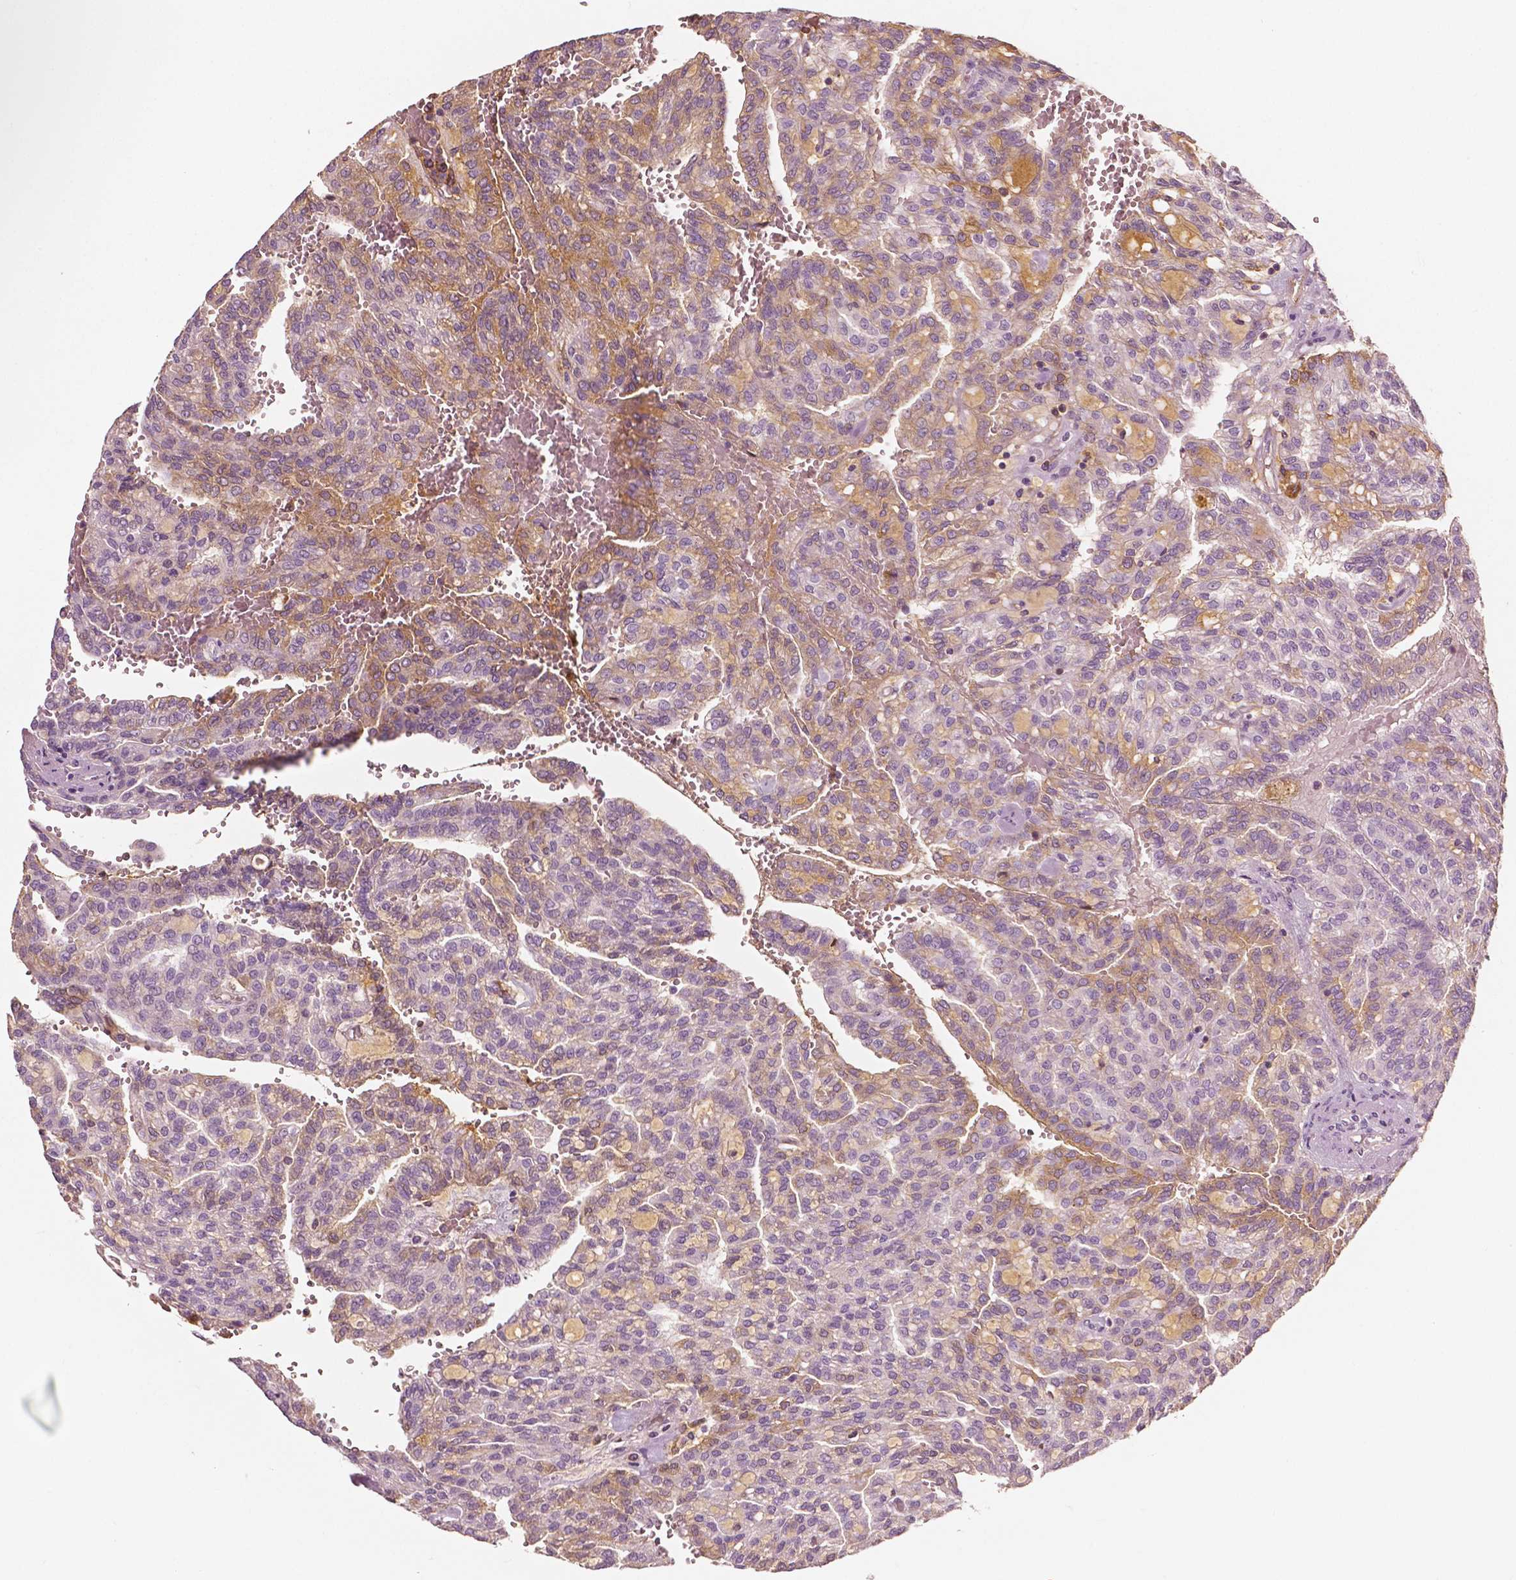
{"staining": {"intensity": "negative", "quantity": "none", "location": "none"}, "tissue": "renal cancer", "cell_type": "Tumor cells", "image_type": "cancer", "snomed": [{"axis": "morphology", "description": "Adenocarcinoma, NOS"}, {"axis": "topography", "description": "Kidney"}], "caption": "Tumor cells show no significant positivity in adenocarcinoma (renal).", "gene": "APOA4", "patient": {"sex": "male", "age": 63}}